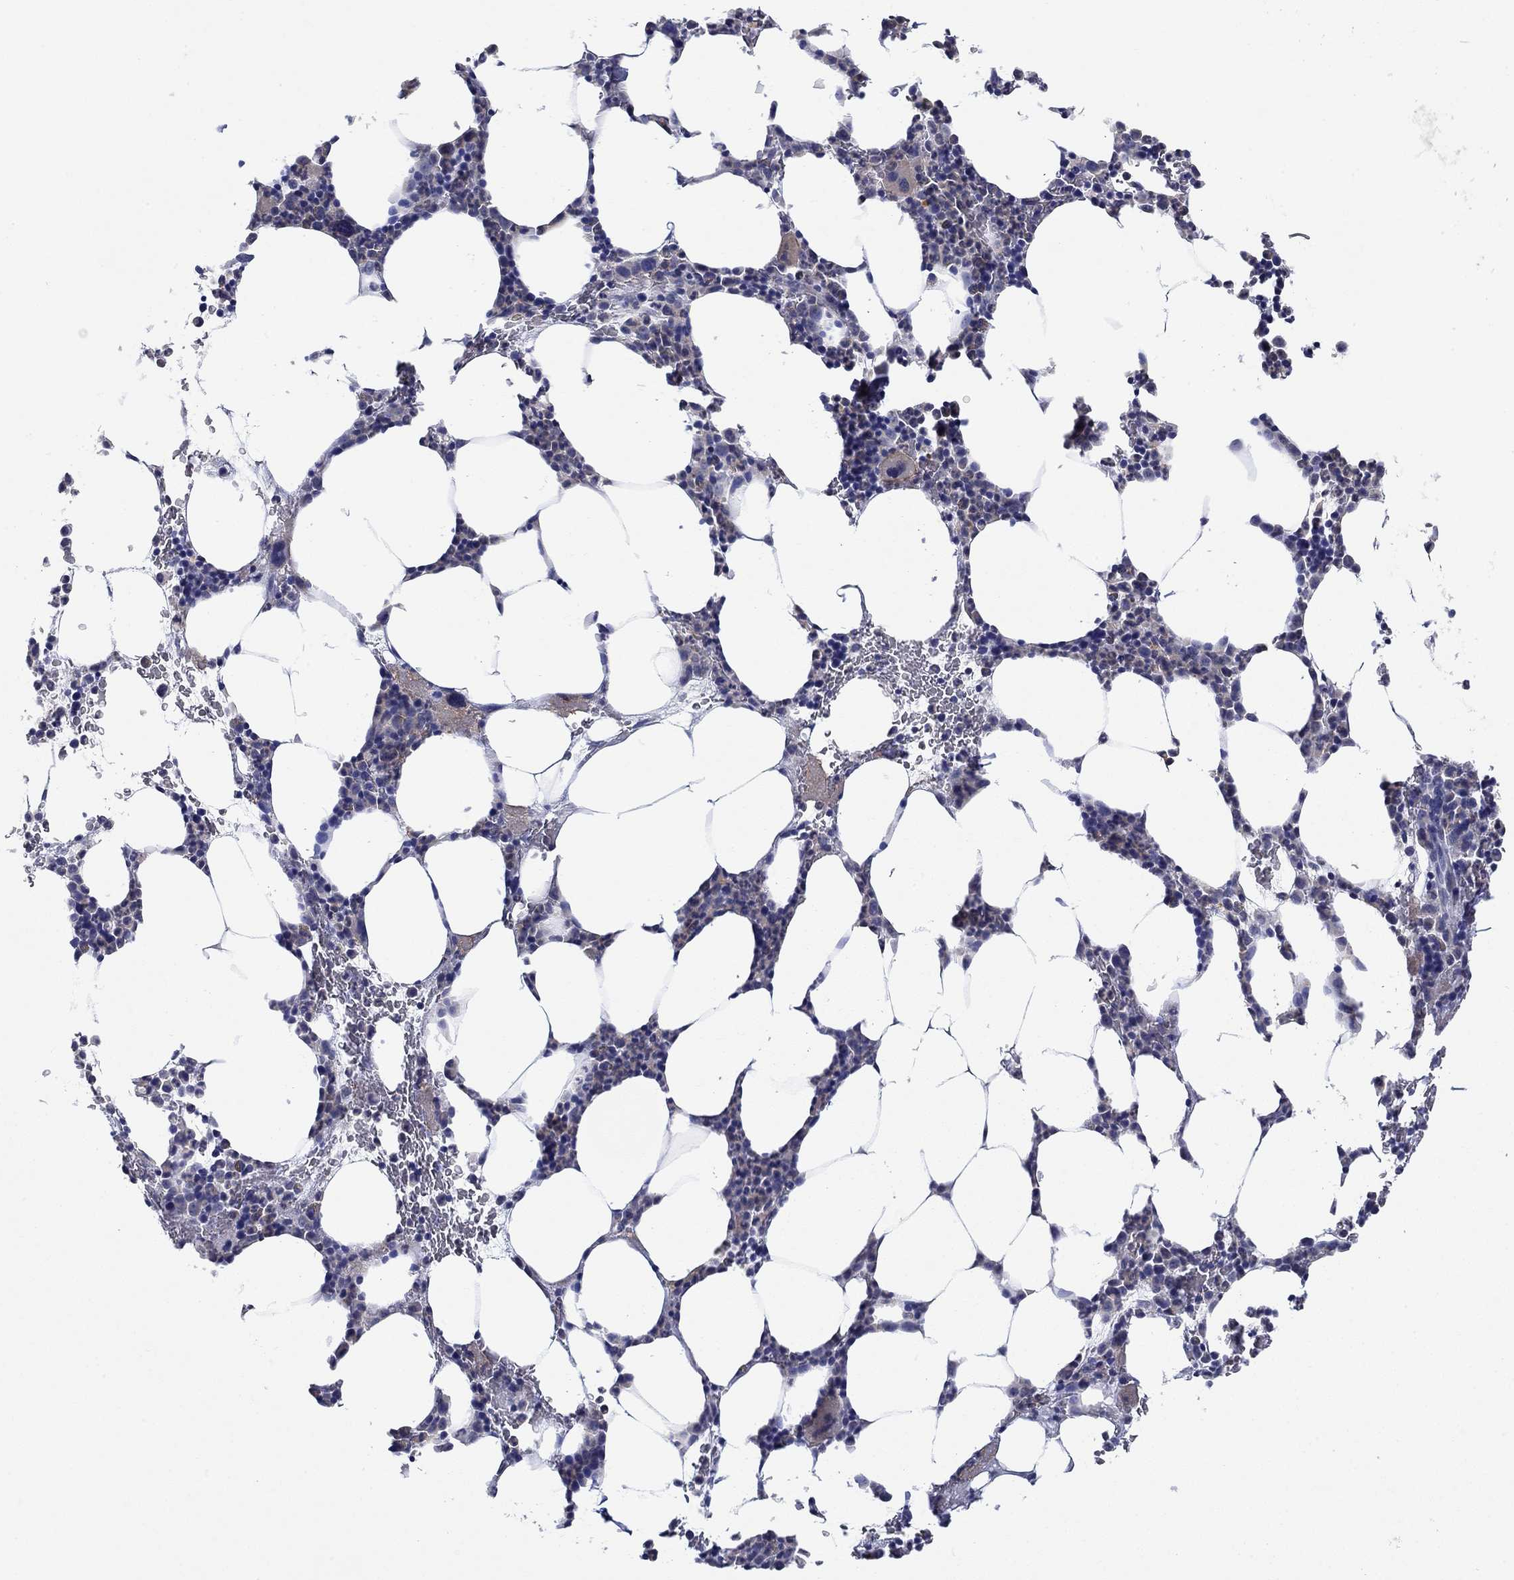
{"staining": {"intensity": "weak", "quantity": "<25%", "location": "cytoplasmic/membranous"}, "tissue": "bone marrow", "cell_type": "Hematopoietic cells", "image_type": "normal", "snomed": [{"axis": "morphology", "description": "Normal tissue, NOS"}, {"axis": "topography", "description": "Bone marrow"}], "caption": "Photomicrograph shows no significant protein positivity in hematopoietic cells of normal bone marrow. Brightfield microscopy of immunohistochemistry stained with DAB (3,3'-diaminobenzidine) (brown) and hematoxylin (blue), captured at high magnification.", "gene": "HDC", "patient": {"sex": "male", "age": 83}}